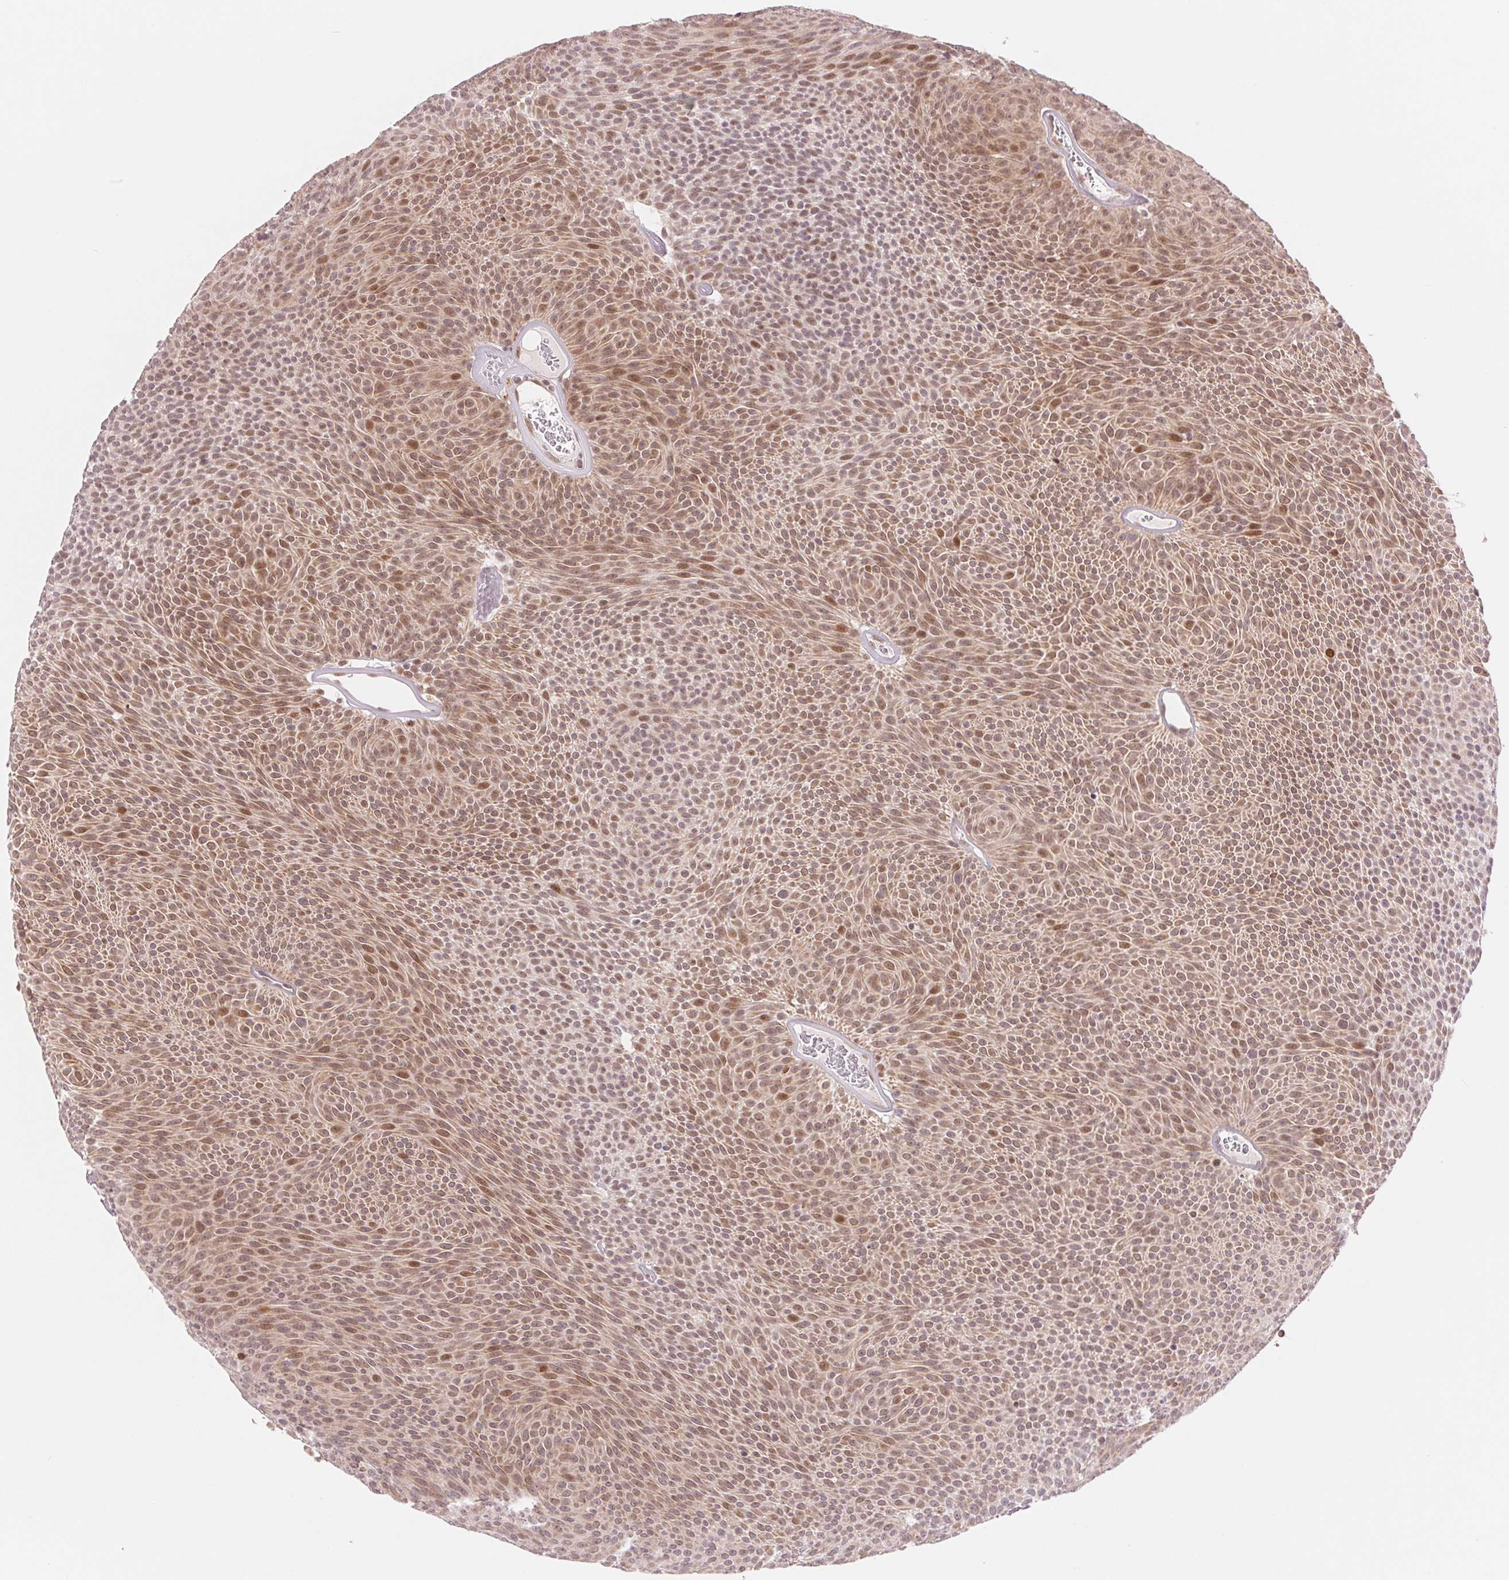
{"staining": {"intensity": "weak", "quantity": ">75%", "location": "cytoplasmic/membranous,nuclear"}, "tissue": "urothelial cancer", "cell_type": "Tumor cells", "image_type": "cancer", "snomed": [{"axis": "morphology", "description": "Urothelial carcinoma, Low grade"}, {"axis": "topography", "description": "Urinary bladder"}], "caption": "The histopathology image reveals staining of low-grade urothelial carcinoma, revealing weak cytoplasmic/membranous and nuclear protein expression (brown color) within tumor cells.", "gene": "ARHGAP32", "patient": {"sex": "male", "age": 77}}